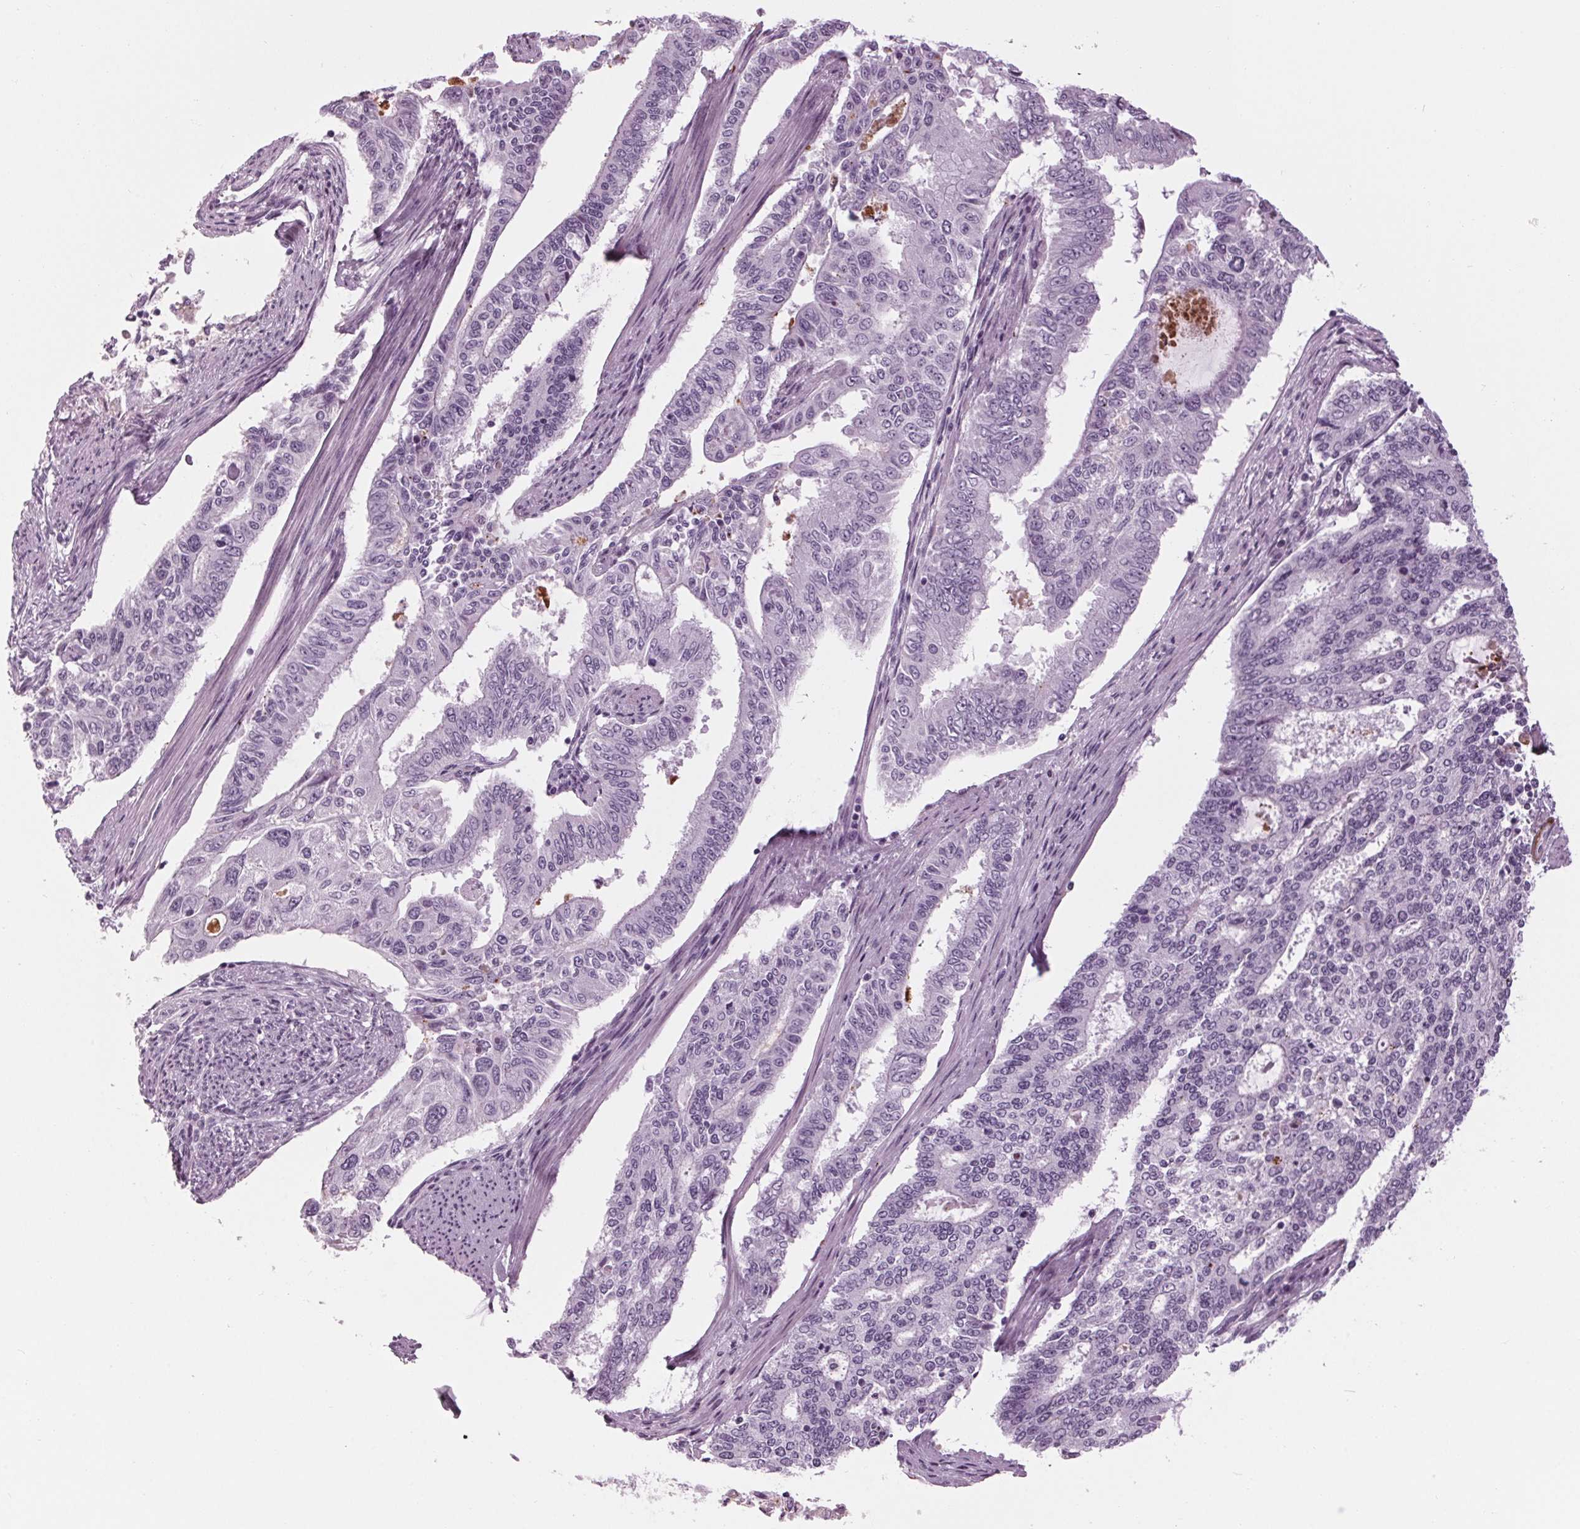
{"staining": {"intensity": "negative", "quantity": "none", "location": "none"}, "tissue": "endometrial cancer", "cell_type": "Tumor cells", "image_type": "cancer", "snomed": [{"axis": "morphology", "description": "Adenocarcinoma, NOS"}, {"axis": "topography", "description": "Uterus"}], "caption": "Human adenocarcinoma (endometrial) stained for a protein using immunohistochemistry (IHC) exhibits no positivity in tumor cells.", "gene": "CYP3A43", "patient": {"sex": "female", "age": 59}}